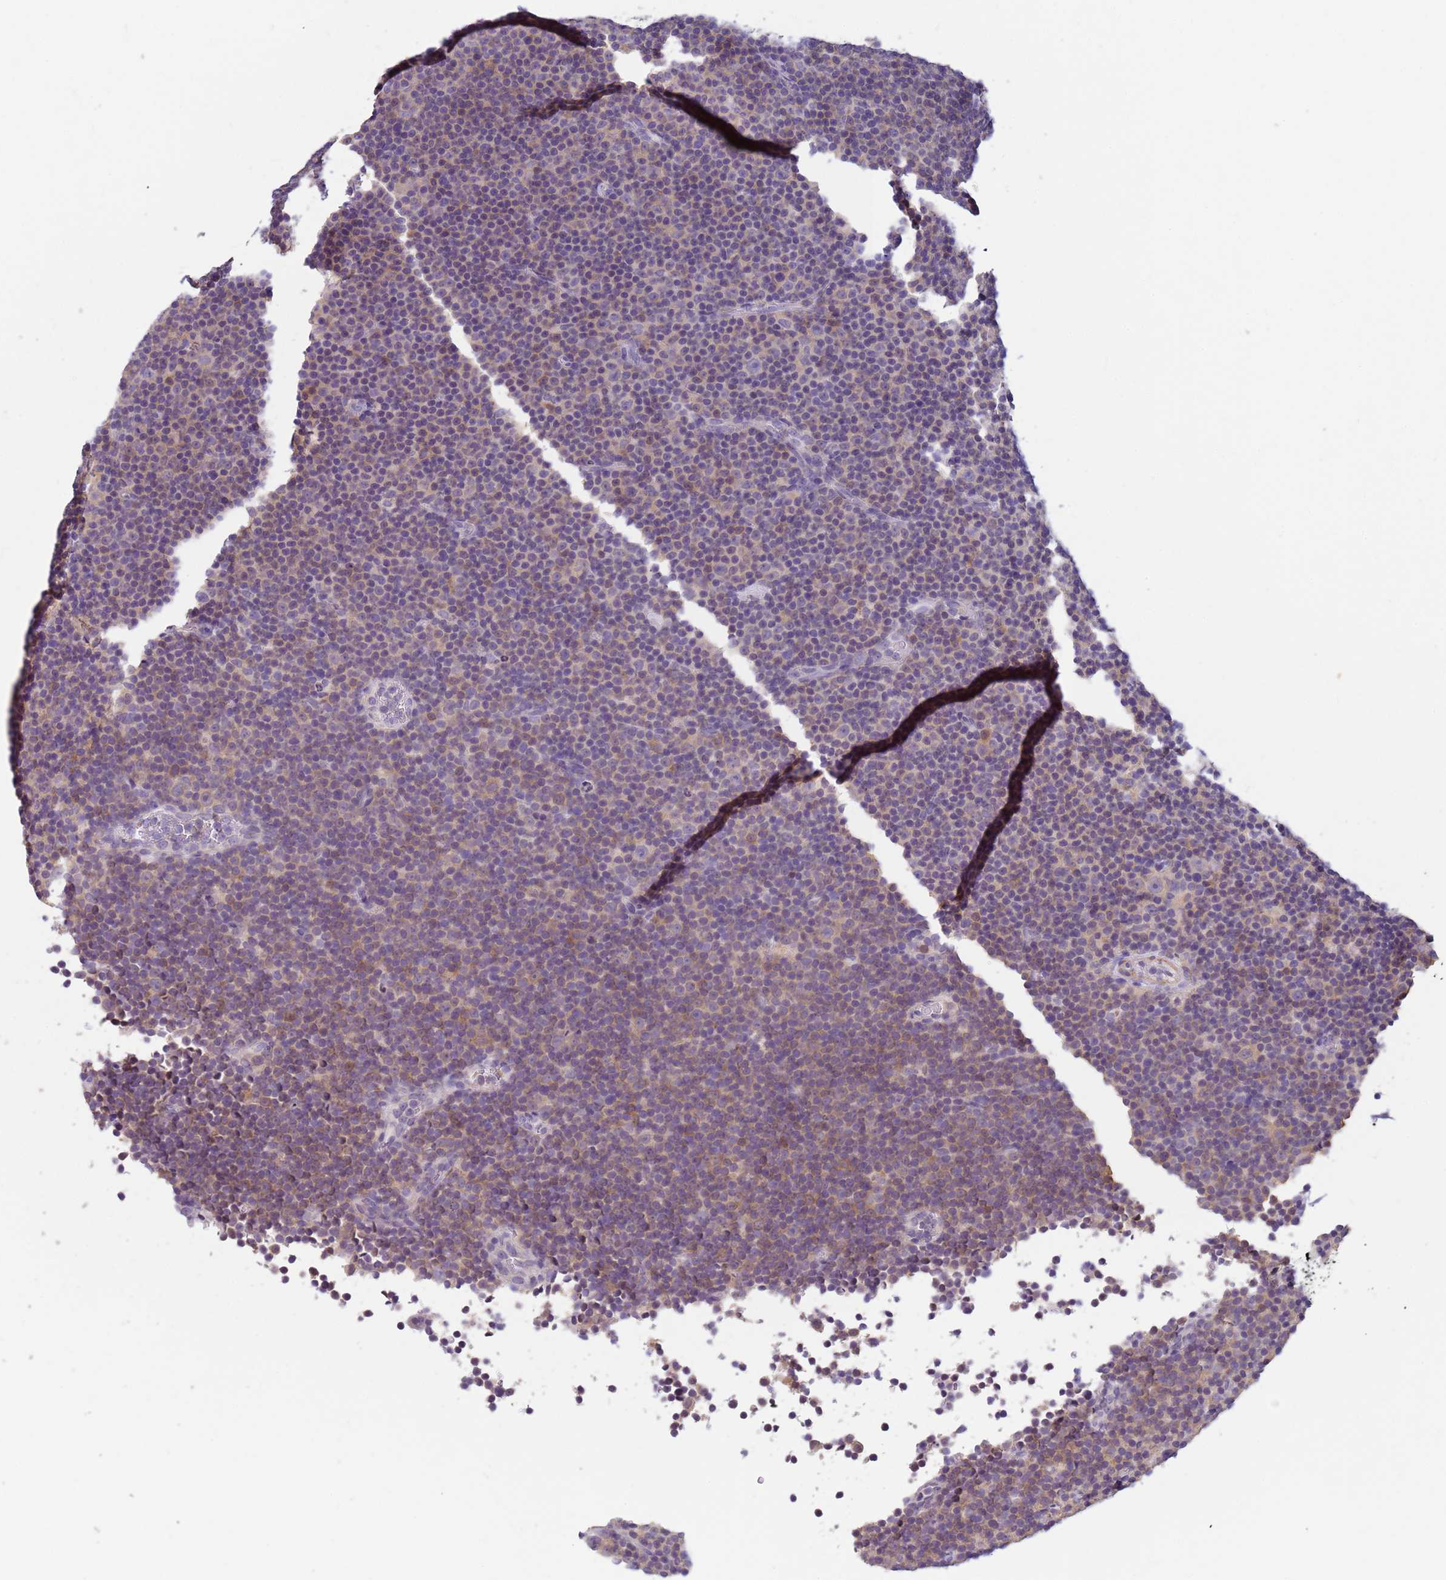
{"staining": {"intensity": "weak", "quantity": "25%-75%", "location": "cytoplasmic/membranous"}, "tissue": "lymphoma", "cell_type": "Tumor cells", "image_type": "cancer", "snomed": [{"axis": "morphology", "description": "Malignant lymphoma, non-Hodgkin's type, Low grade"}, {"axis": "topography", "description": "Lymph node"}], "caption": "Protein expression analysis of human lymphoma reveals weak cytoplasmic/membranous expression in approximately 25%-75% of tumor cells. (DAB (3,3'-diaminobenzidine) IHC with brightfield microscopy, high magnification).", "gene": "KLHL13", "patient": {"sex": "female", "age": 67}}